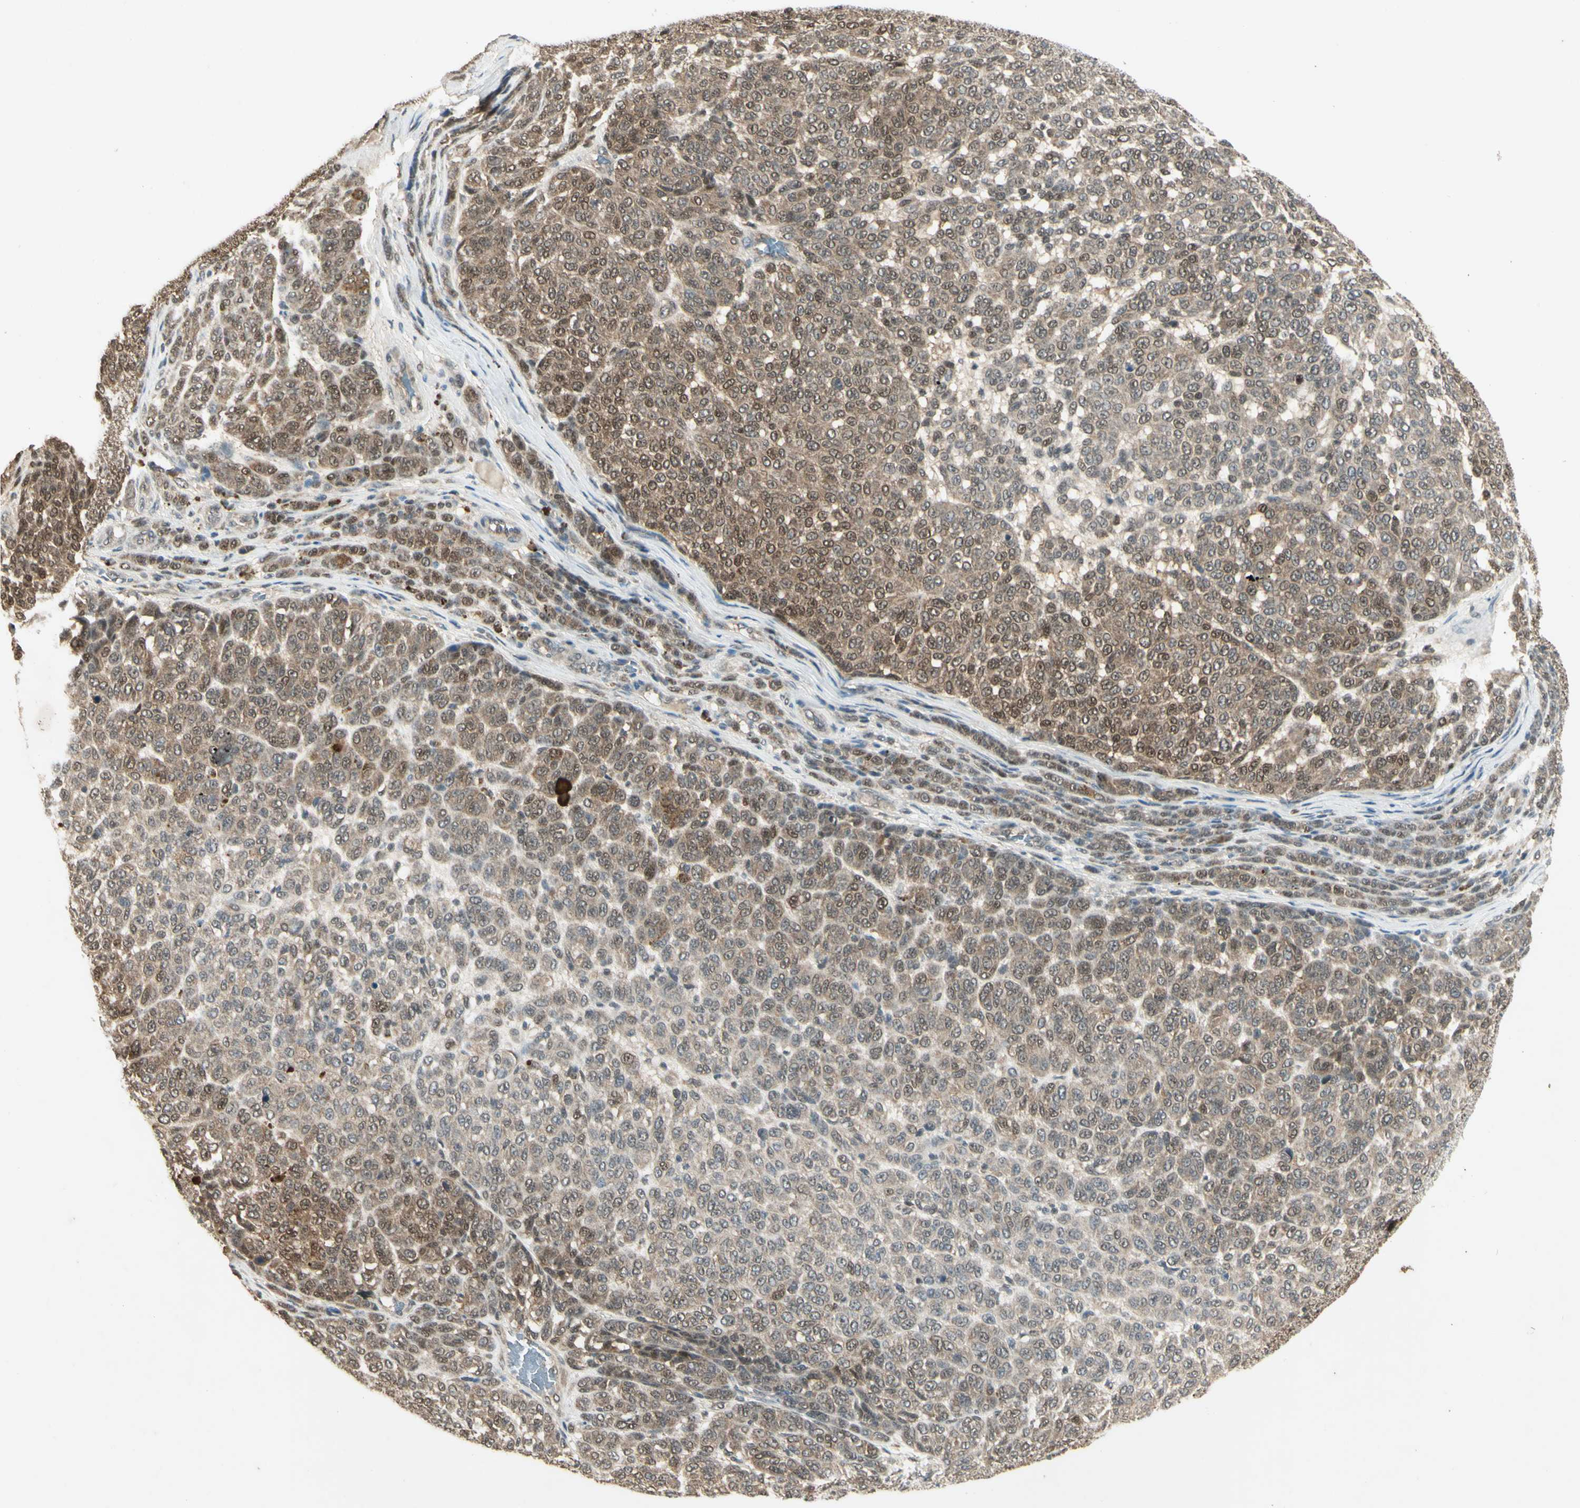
{"staining": {"intensity": "moderate", "quantity": ">75%", "location": "cytoplasmic/membranous,nuclear"}, "tissue": "melanoma", "cell_type": "Tumor cells", "image_type": "cancer", "snomed": [{"axis": "morphology", "description": "Malignant melanoma, NOS"}, {"axis": "topography", "description": "Skin"}], "caption": "This is an image of IHC staining of melanoma, which shows moderate staining in the cytoplasmic/membranous and nuclear of tumor cells.", "gene": "PSMD5", "patient": {"sex": "male", "age": 59}}